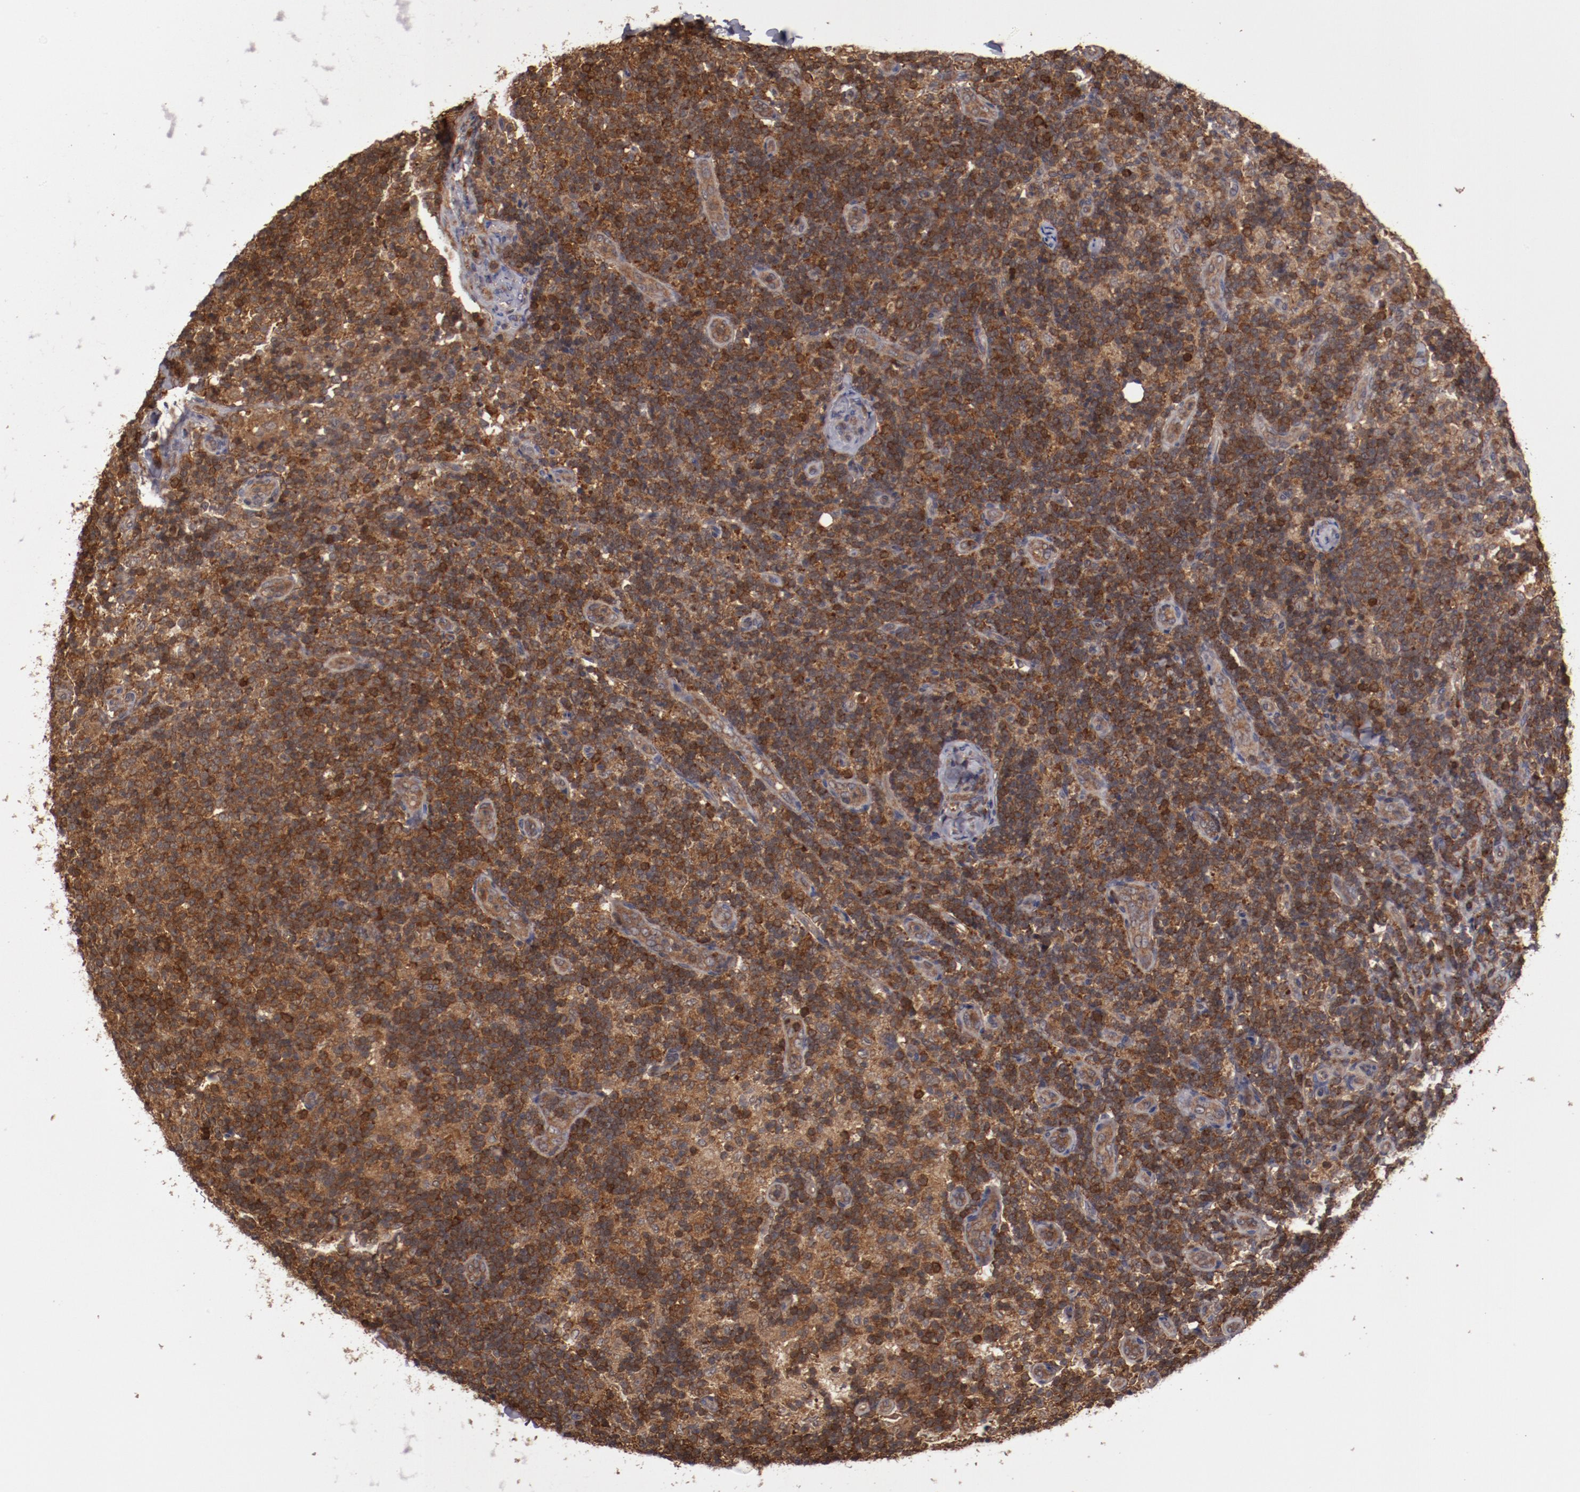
{"staining": {"intensity": "moderate", "quantity": ">75%", "location": "cytoplasmic/membranous"}, "tissue": "lymph node", "cell_type": "Germinal center cells", "image_type": "normal", "snomed": [{"axis": "morphology", "description": "Normal tissue, NOS"}, {"axis": "morphology", "description": "Inflammation, NOS"}, {"axis": "topography", "description": "Lymph node"}], "caption": "There is medium levels of moderate cytoplasmic/membranous staining in germinal center cells of normal lymph node, as demonstrated by immunohistochemical staining (brown color).", "gene": "RPS6KA6", "patient": {"sex": "male", "age": 46}}